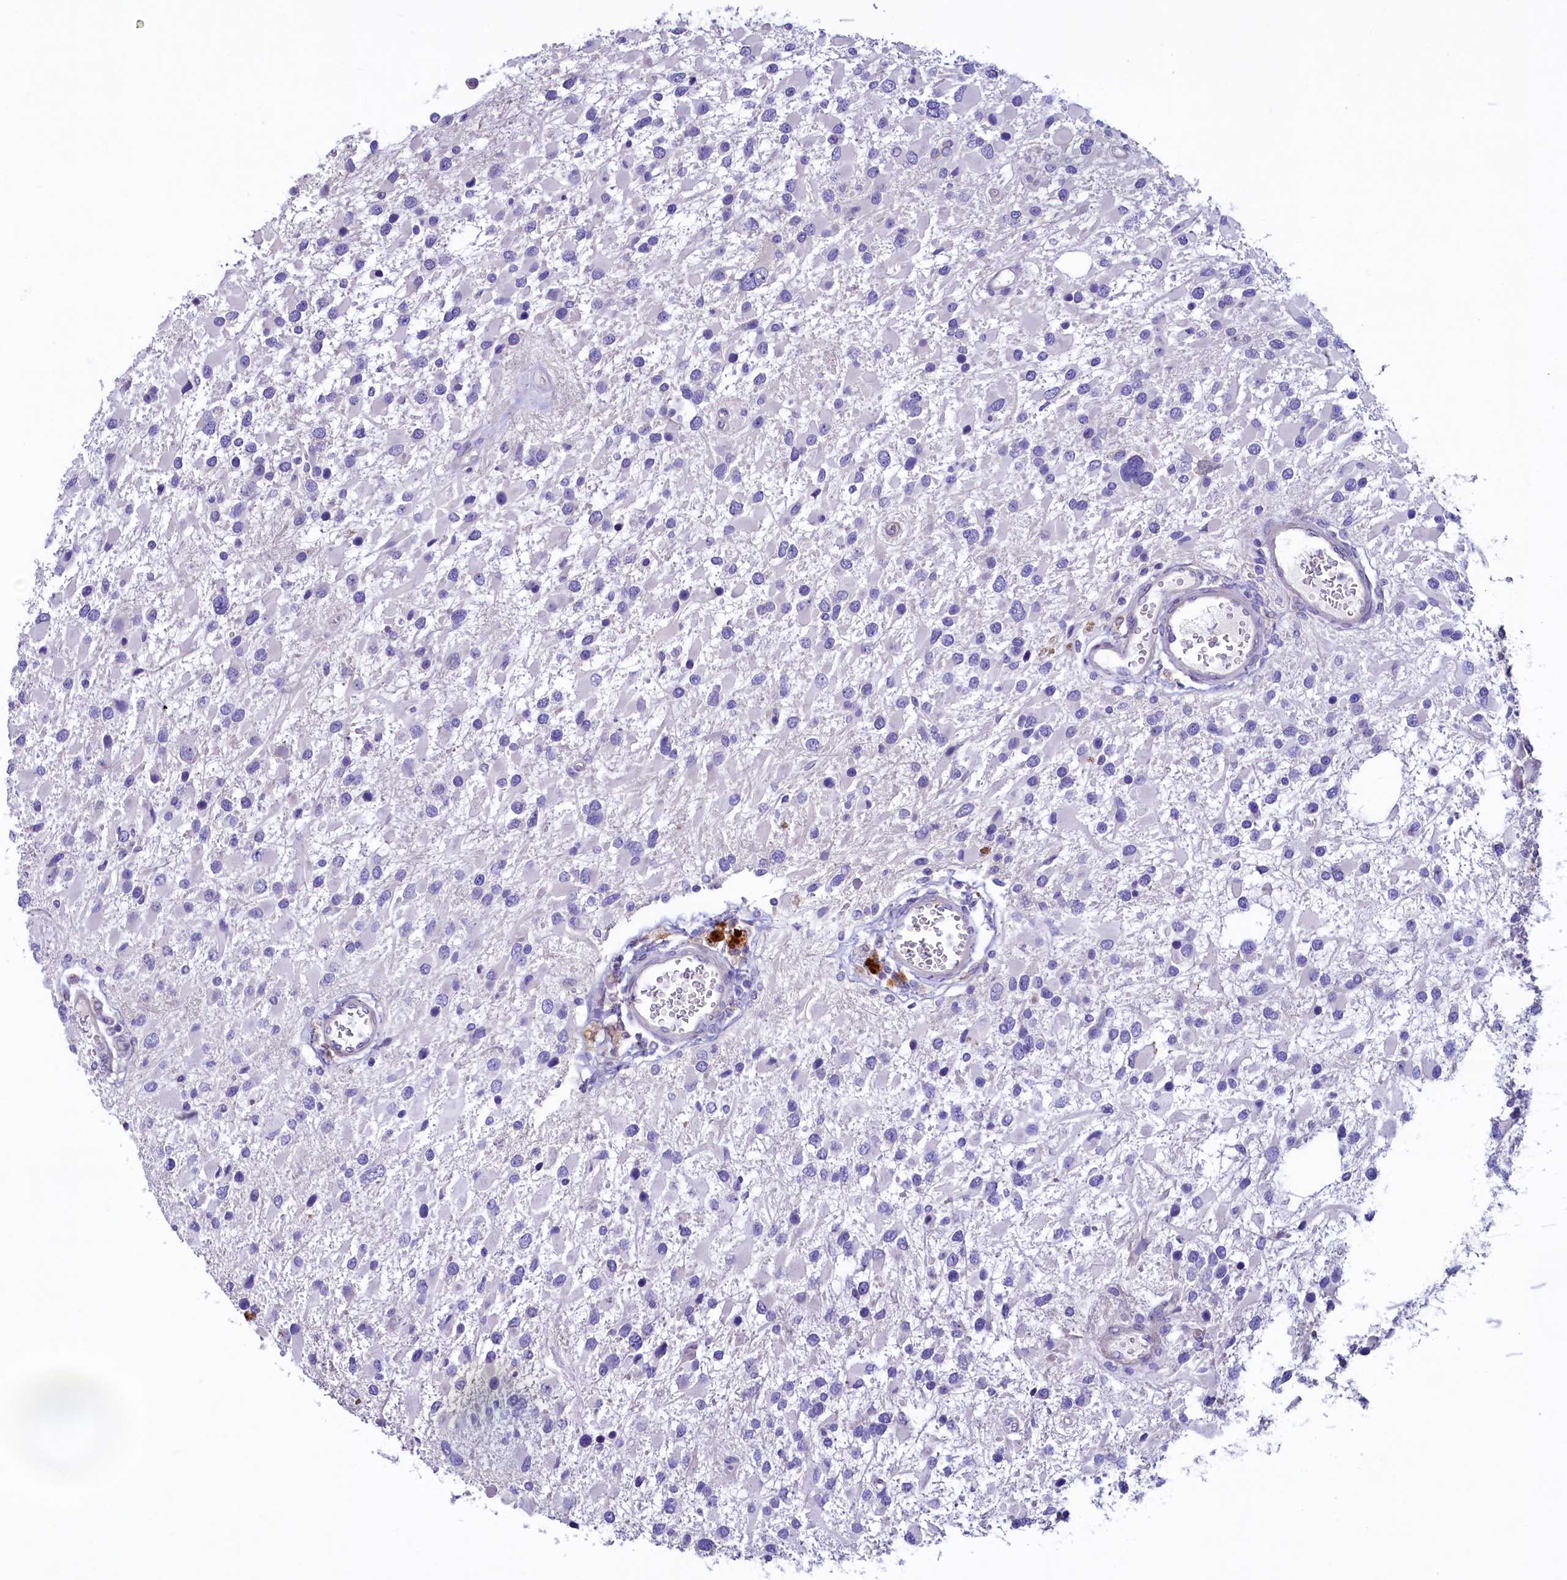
{"staining": {"intensity": "negative", "quantity": "none", "location": "none"}, "tissue": "glioma", "cell_type": "Tumor cells", "image_type": "cancer", "snomed": [{"axis": "morphology", "description": "Glioma, malignant, High grade"}, {"axis": "topography", "description": "Brain"}], "caption": "An image of high-grade glioma (malignant) stained for a protein reveals no brown staining in tumor cells.", "gene": "KRBOX5", "patient": {"sex": "male", "age": 53}}